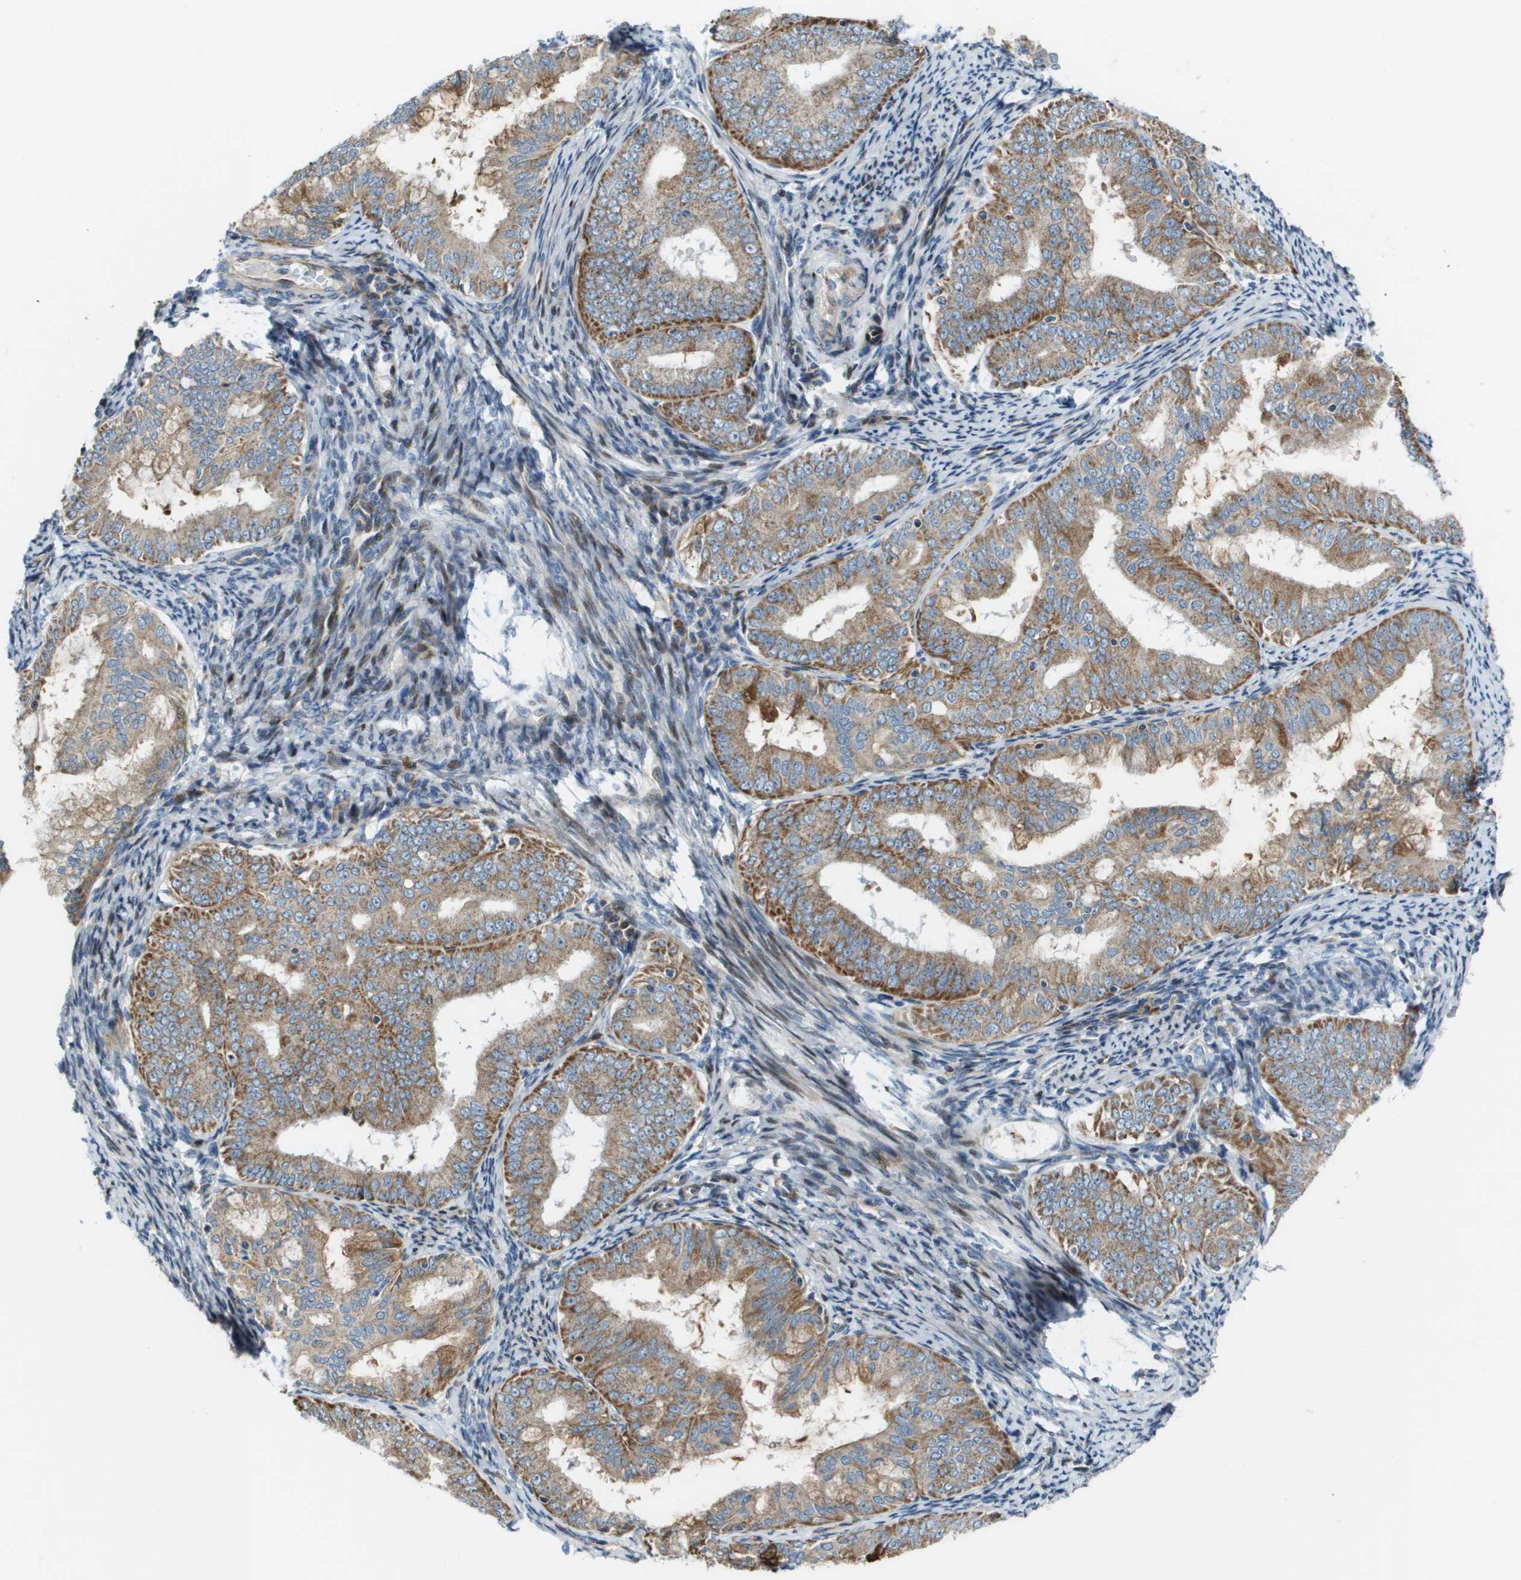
{"staining": {"intensity": "moderate", "quantity": ">75%", "location": "cytoplasmic/membranous"}, "tissue": "endometrial cancer", "cell_type": "Tumor cells", "image_type": "cancer", "snomed": [{"axis": "morphology", "description": "Adenocarcinoma, NOS"}, {"axis": "topography", "description": "Endometrium"}], "caption": "Immunohistochemistry of human endometrial cancer reveals medium levels of moderate cytoplasmic/membranous staining in about >75% of tumor cells. Ihc stains the protein in brown and the nuclei are stained blue.", "gene": "MGAT3", "patient": {"sex": "female", "age": 63}}